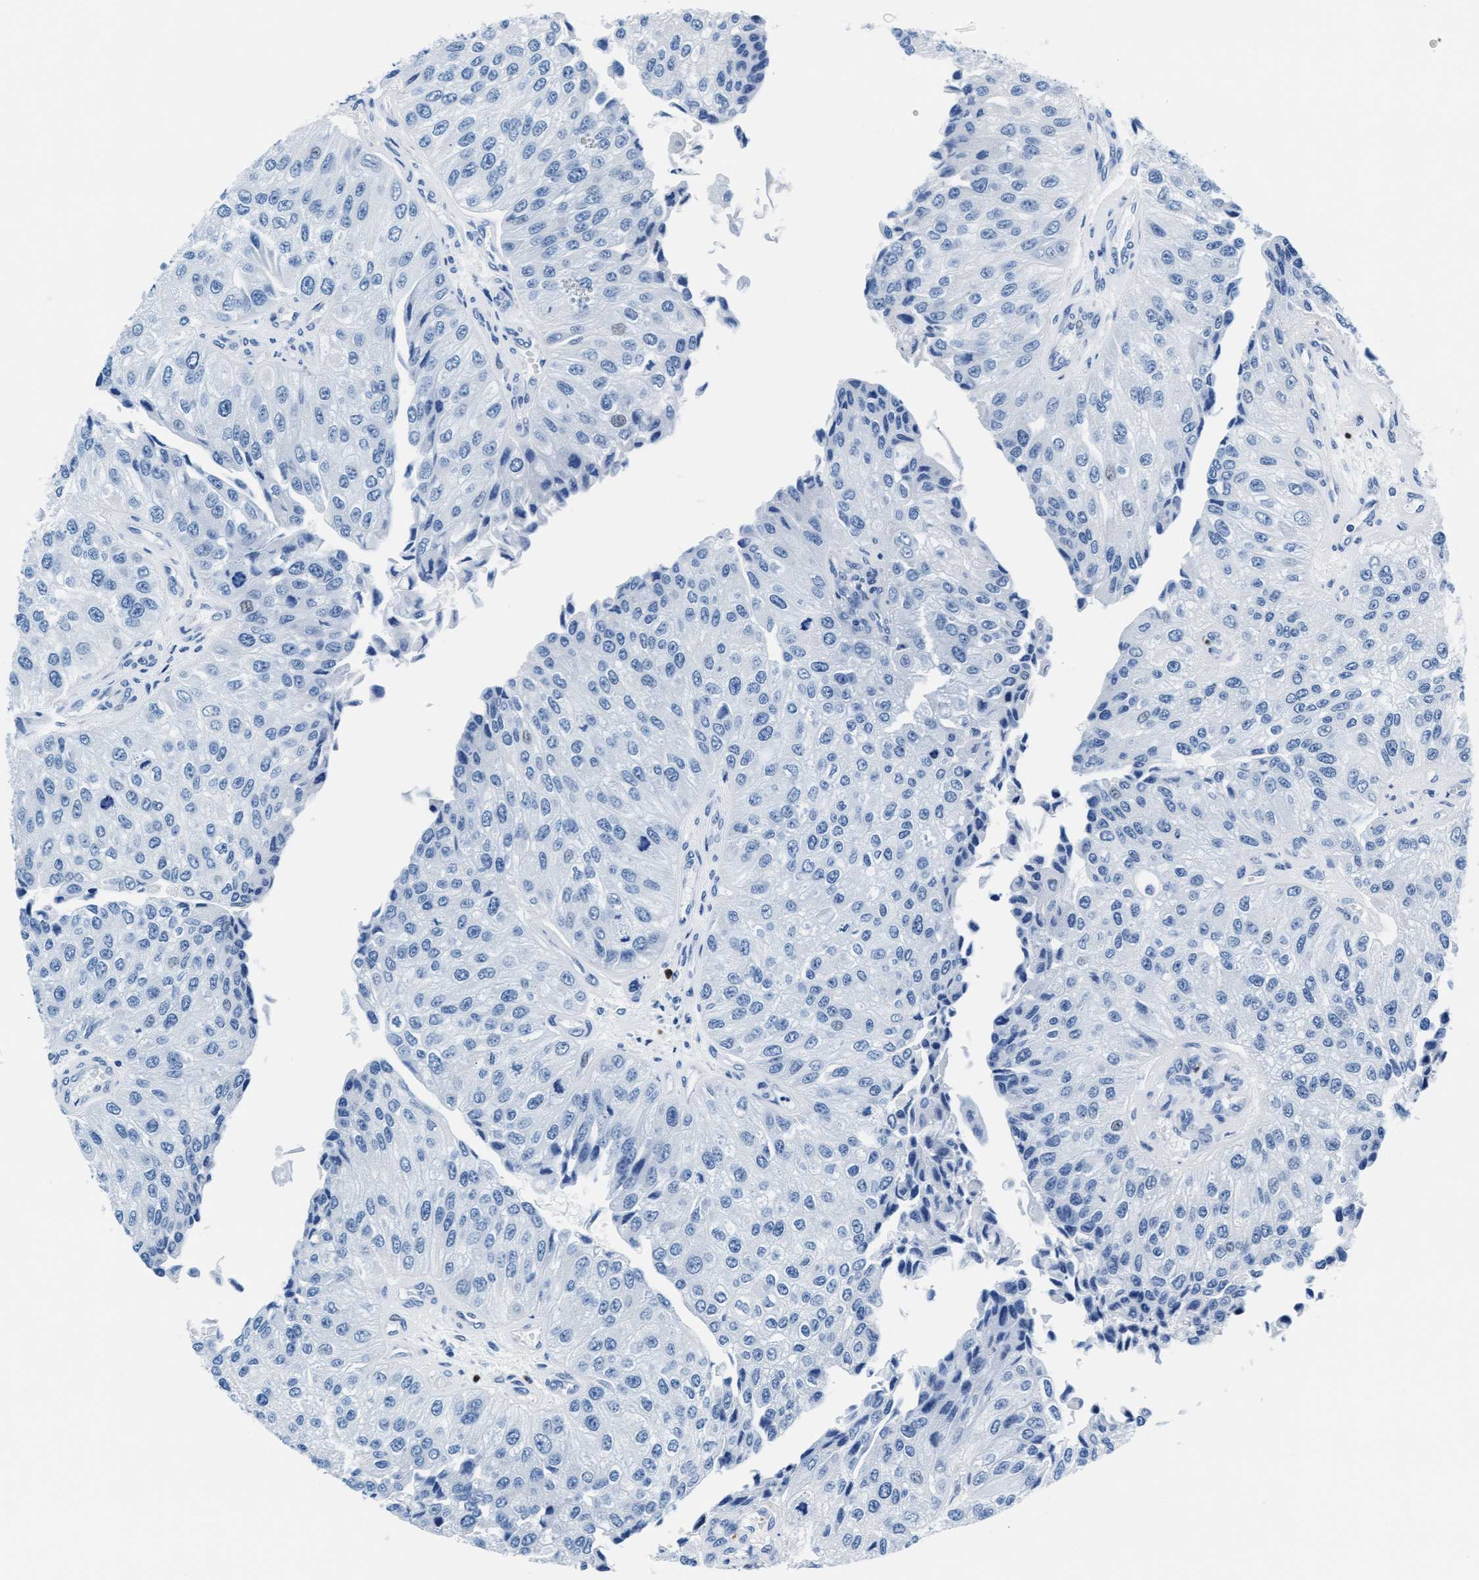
{"staining": {"intensity": "negative", "quantity": "none", "location": "none"}, "tissue": "urothelial cancer", "cell_type": "Tumor cells", "image_type": "cancer", "snomed": [{"axis": "morphology", "description": "Urothelial carcinoma, High grade"}, {"axis": "topography", "description": "Kidney"}, {"axis": "topography", "description": "Urinary bladder"}], "caption": "DAB immunohistochemical staining of human urothelial cancer demonstrates no significant expression in tumor cells.", "gene": "MMP8", "patient": {"sex": "male", "age": 77}}